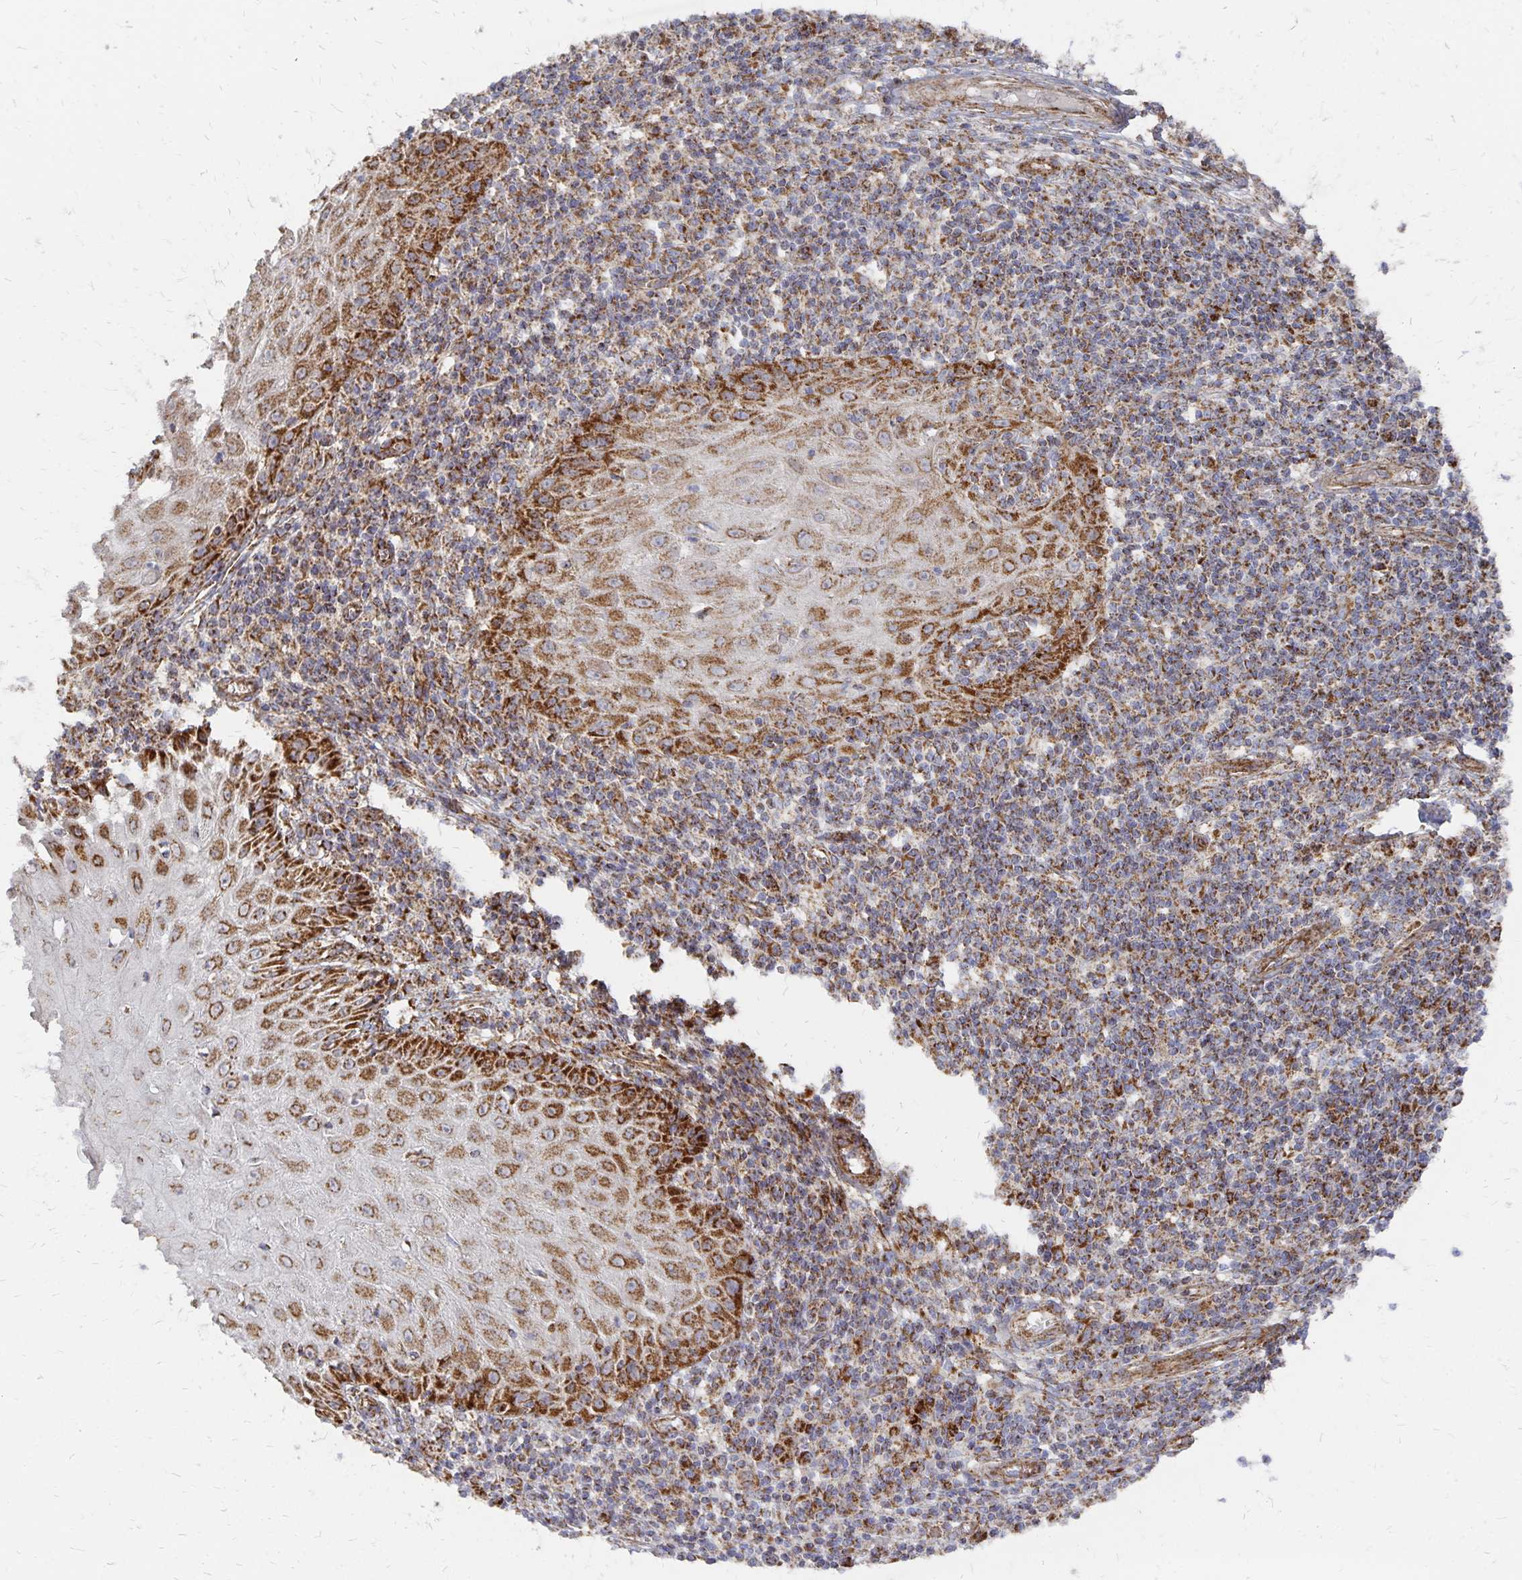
{"staining": {"intensity": "strong", "quantity": ">75%", "location": "cytoplasmic/membranous"}, "tissue": "skin cancer", "cell_type": "Tumor cells", "image_type": "cancer", "snomed": [{"axis": "morphology", "description": "Squamous cell carcinoma, NOS"}, {"axis": "topography", "description": "Skin"}], "caption": "Protein analysis of skin cancer tissue shows strong cytoplasmic/membranous positivity in about >75% of tumor cells.", "gene": "STOML2", "patient": {"sex": "female", "age": 73}}